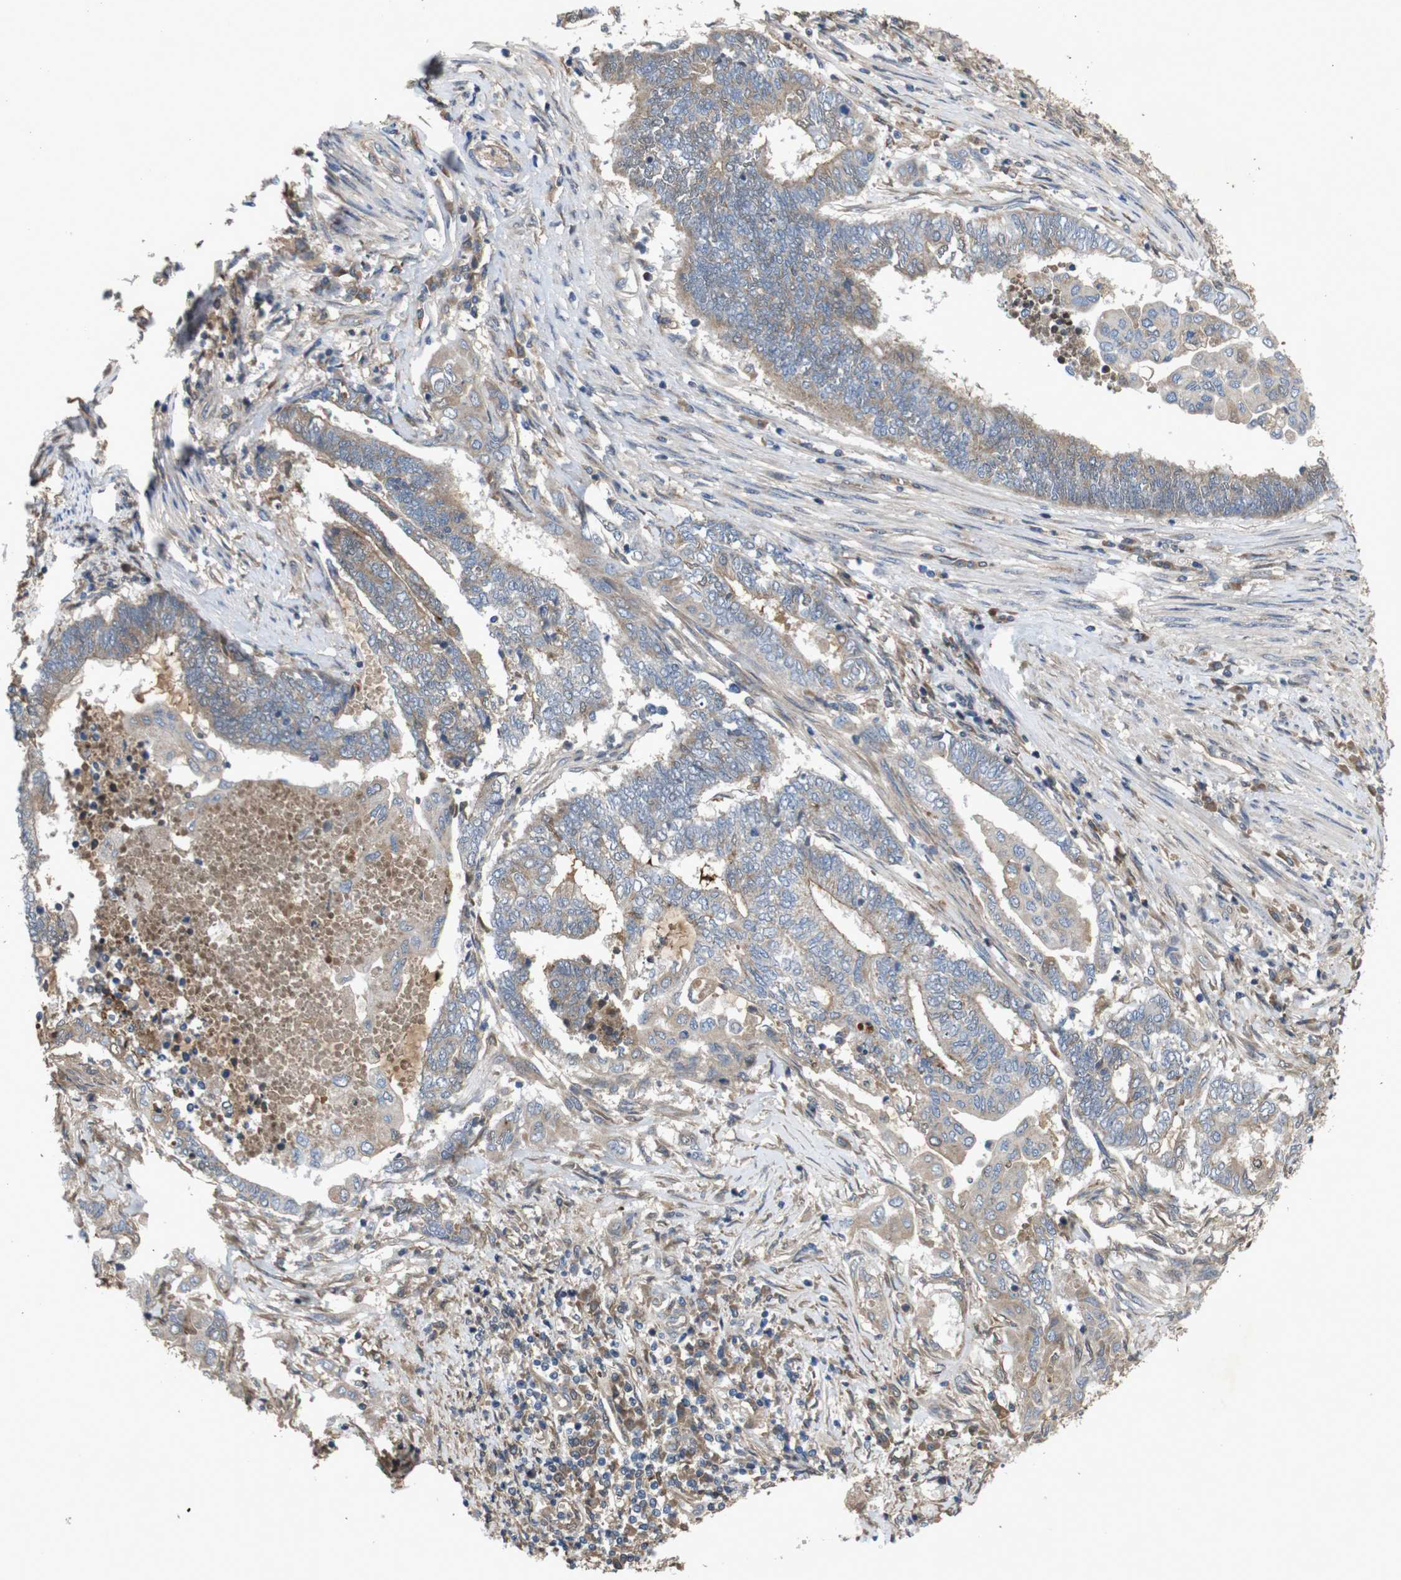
{"staining": {"intensity": "weak", "quantity": ">75%", "location": "cytoplasmic/membranous"}, "tissue": "endometrial cancer", "cell_type": "Tumor cells", "image_type": "cancer", "snomed": [{"axis": "morphology", "description": "Adenocarcinoma, NOS"}, {"axis": "topography", "description": "Uterus"}, {"axis": "topography", "description": "Endometrium"}], "caption": "Weak cytoplasmic/membranous staining is identified in approximately >75% of tumor cells in endometrial cancer (adenocarcinoma).", "gene": "PTPN1", "patient": {"sex": "female", "age": 70}}